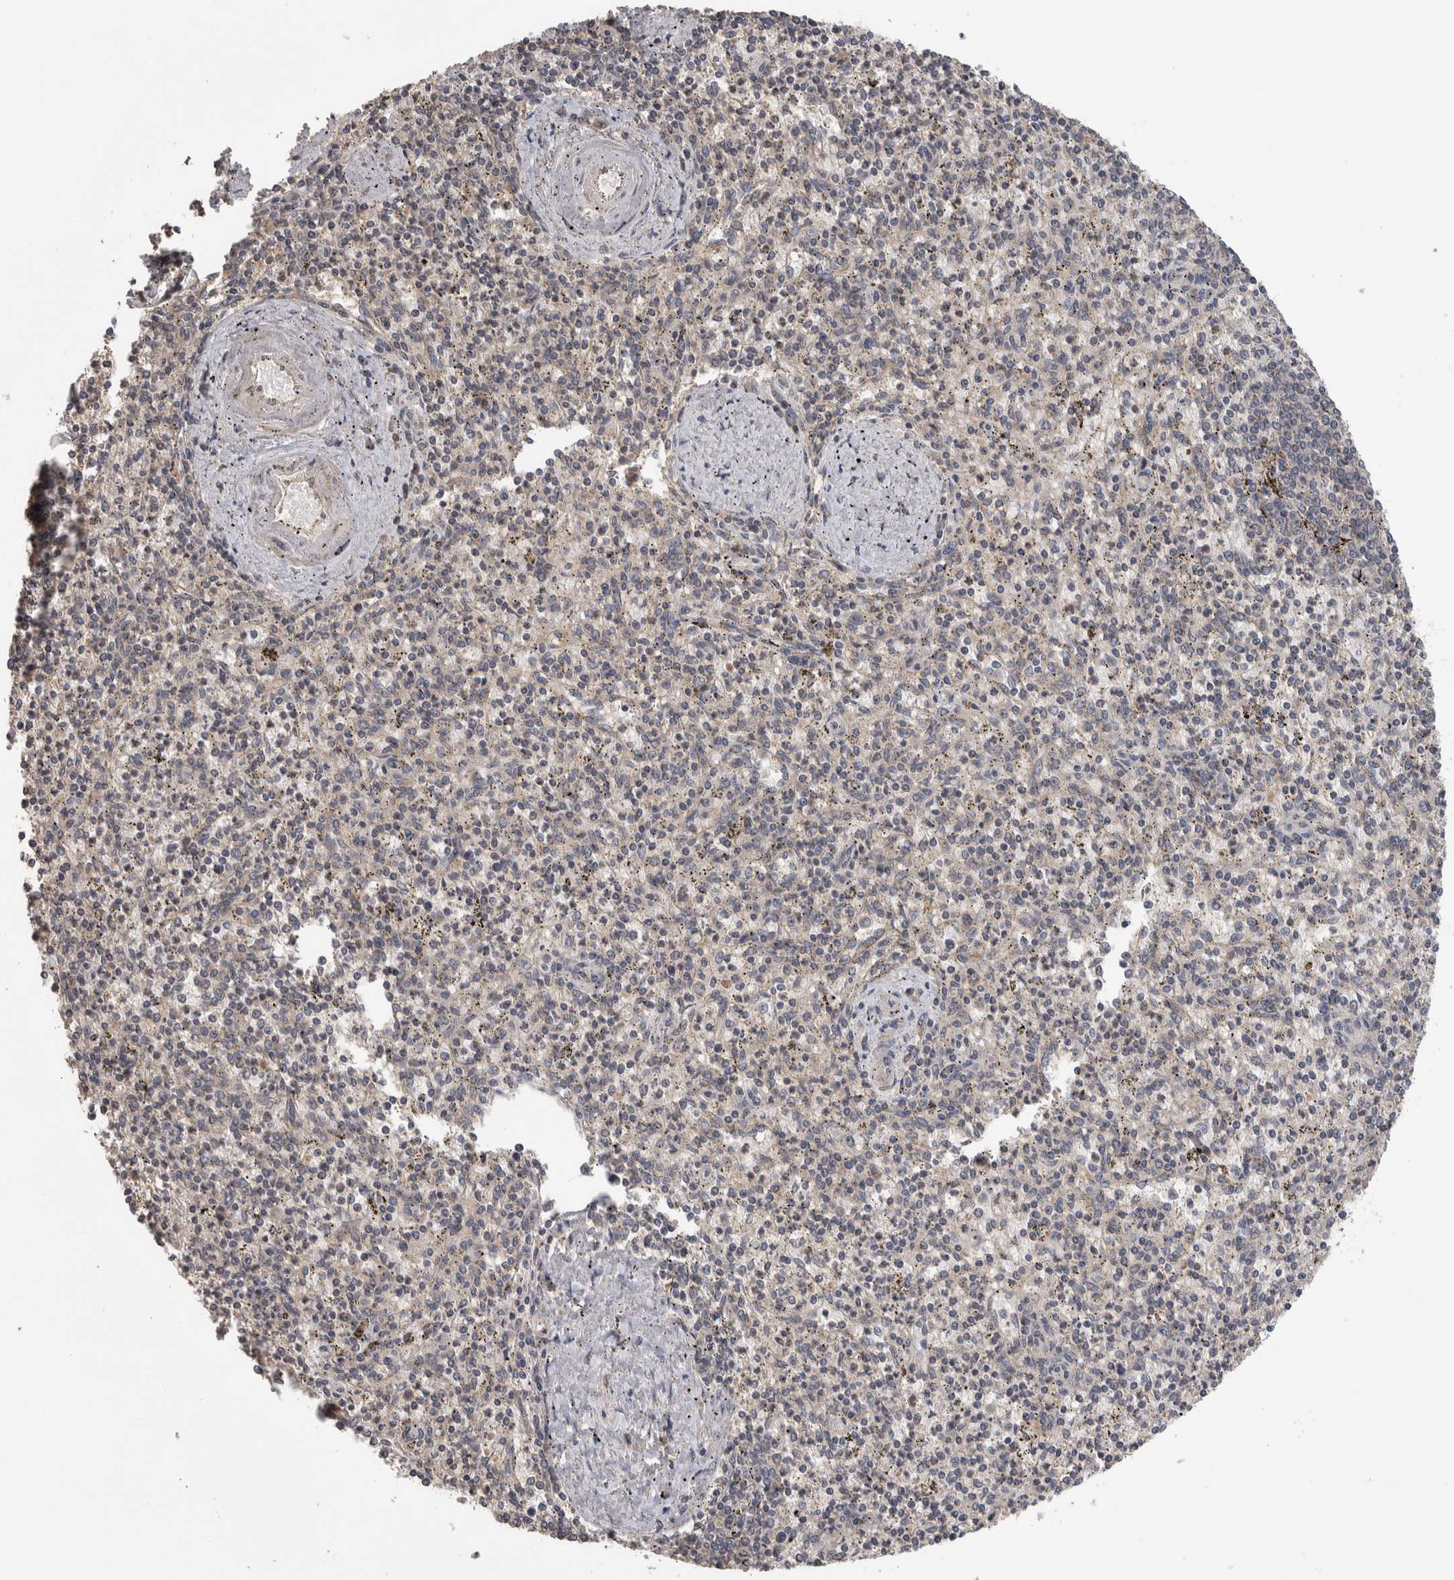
{"staining": {"intensity": "weak", "quantity": "<25%", "location": "cytoplasmic/membranous"}, "tissue": "spleen", "cell_type": "Cells in red pulp", "image_type": "normal", "snomed": [{"axis": "morphology", "description": "Normal tissue, NOS"}, {"axis": "topography", "description": "Spleen"}], "caption": "Cells in red pulp are negative for brown protein staining in normal spleen. Brightfield microscopy of immunohistochemistry (IHC) stained with DAB (brown) and hematoxylin (blue), captured at high magnification.", "gene": "IFRD1", "patient": {"sex": "male", "age": 72}}